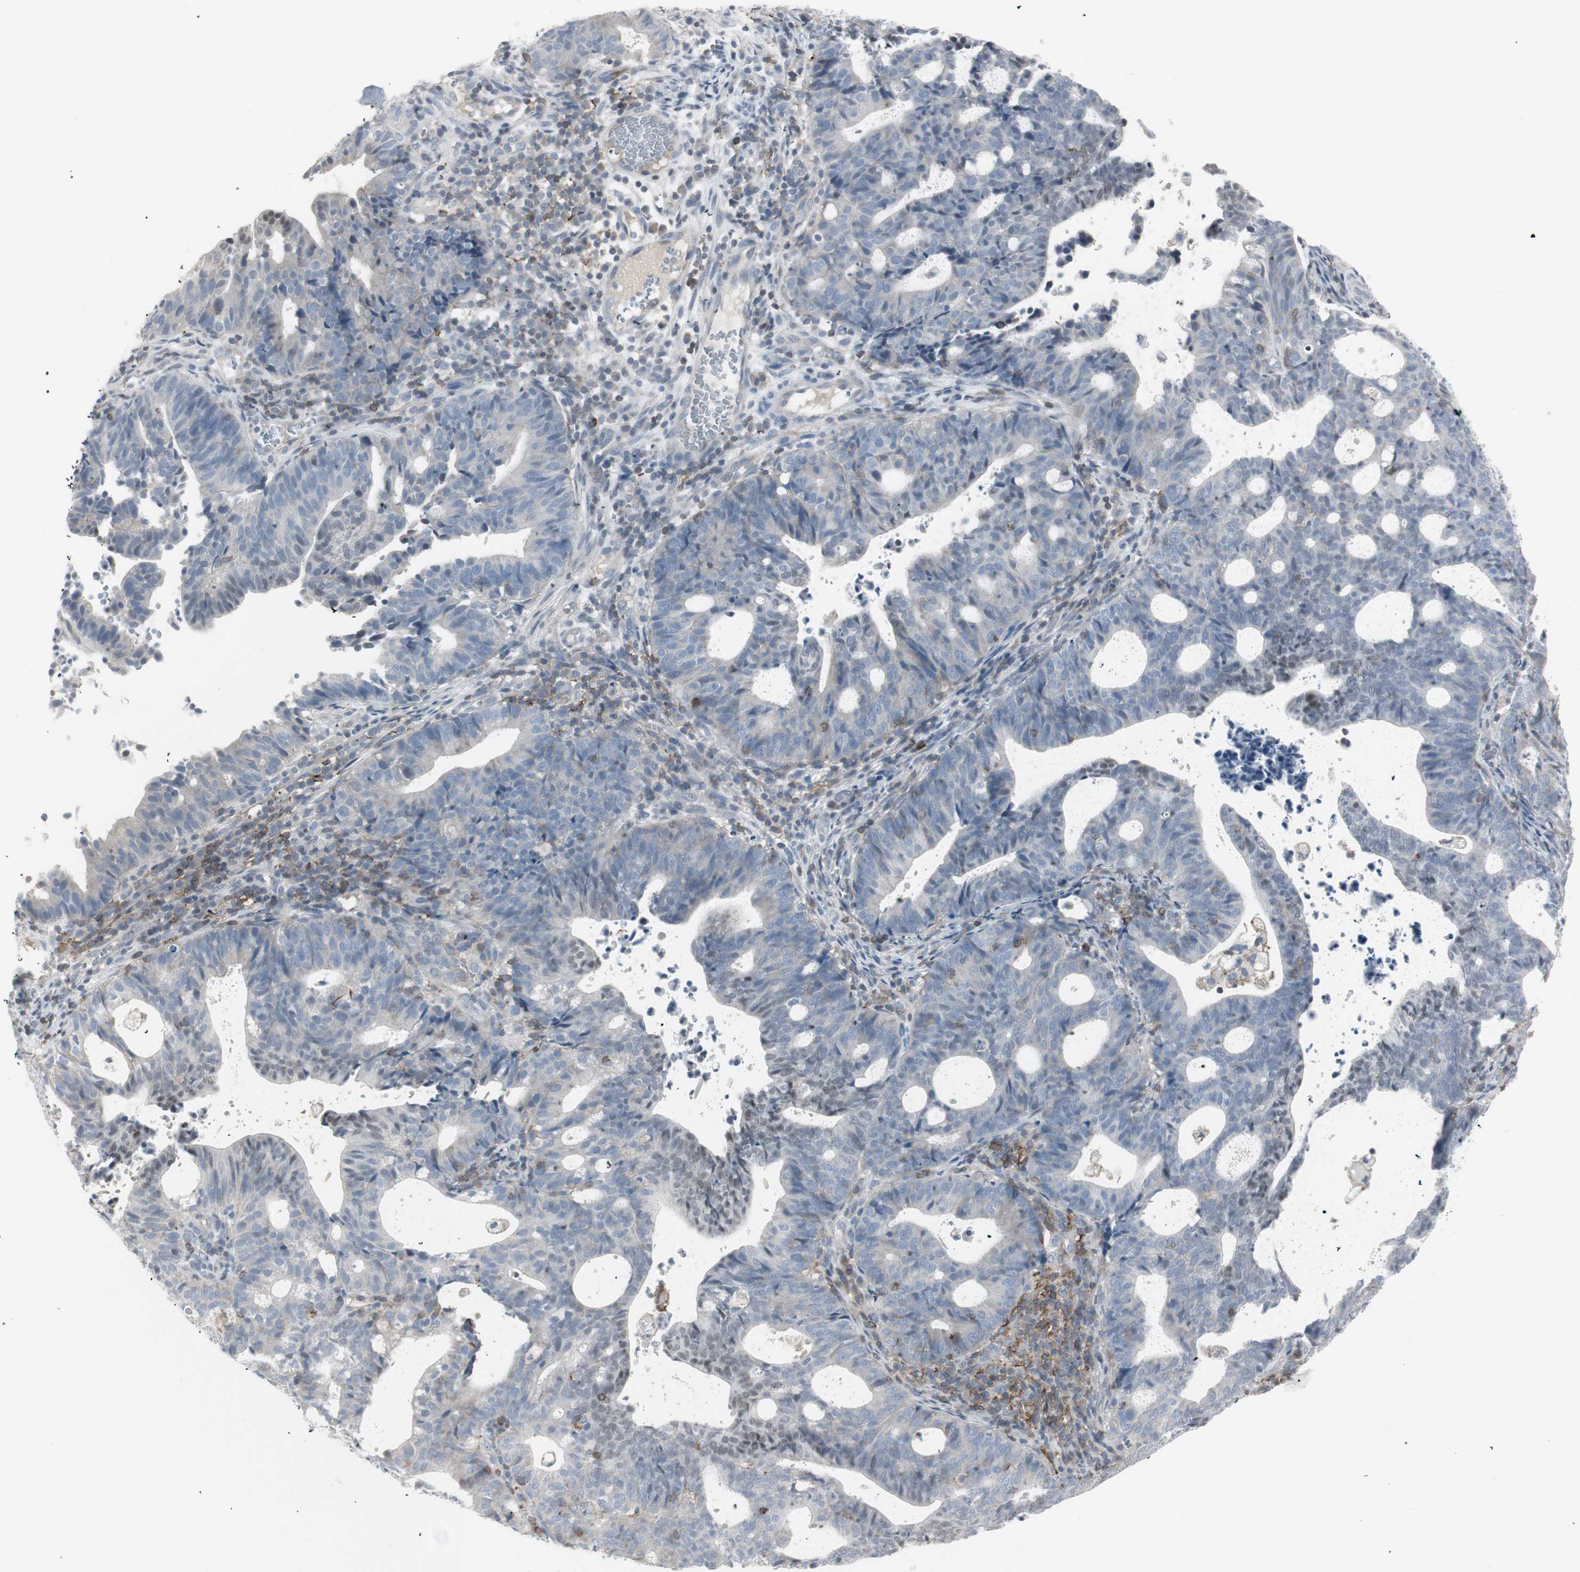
{"staining": {"intensity": "negative", "quantity": "none", "location": "none"}, "tissue": "endometrial cancer", "cell_type": "Tumor cells", "image_type": "cancer", "snomed": [{"axis": "morphology", "description": "Adenocarcinoma, NOS"}, {"axis": "topography", "description": "Uterus"}], "caption": "Tumor cells are negative for brown protein staining in endometrial cancer (adenocarcinoma).", "gene": "MAP4K4", "patient": {"sex": "female", "age": 83}}